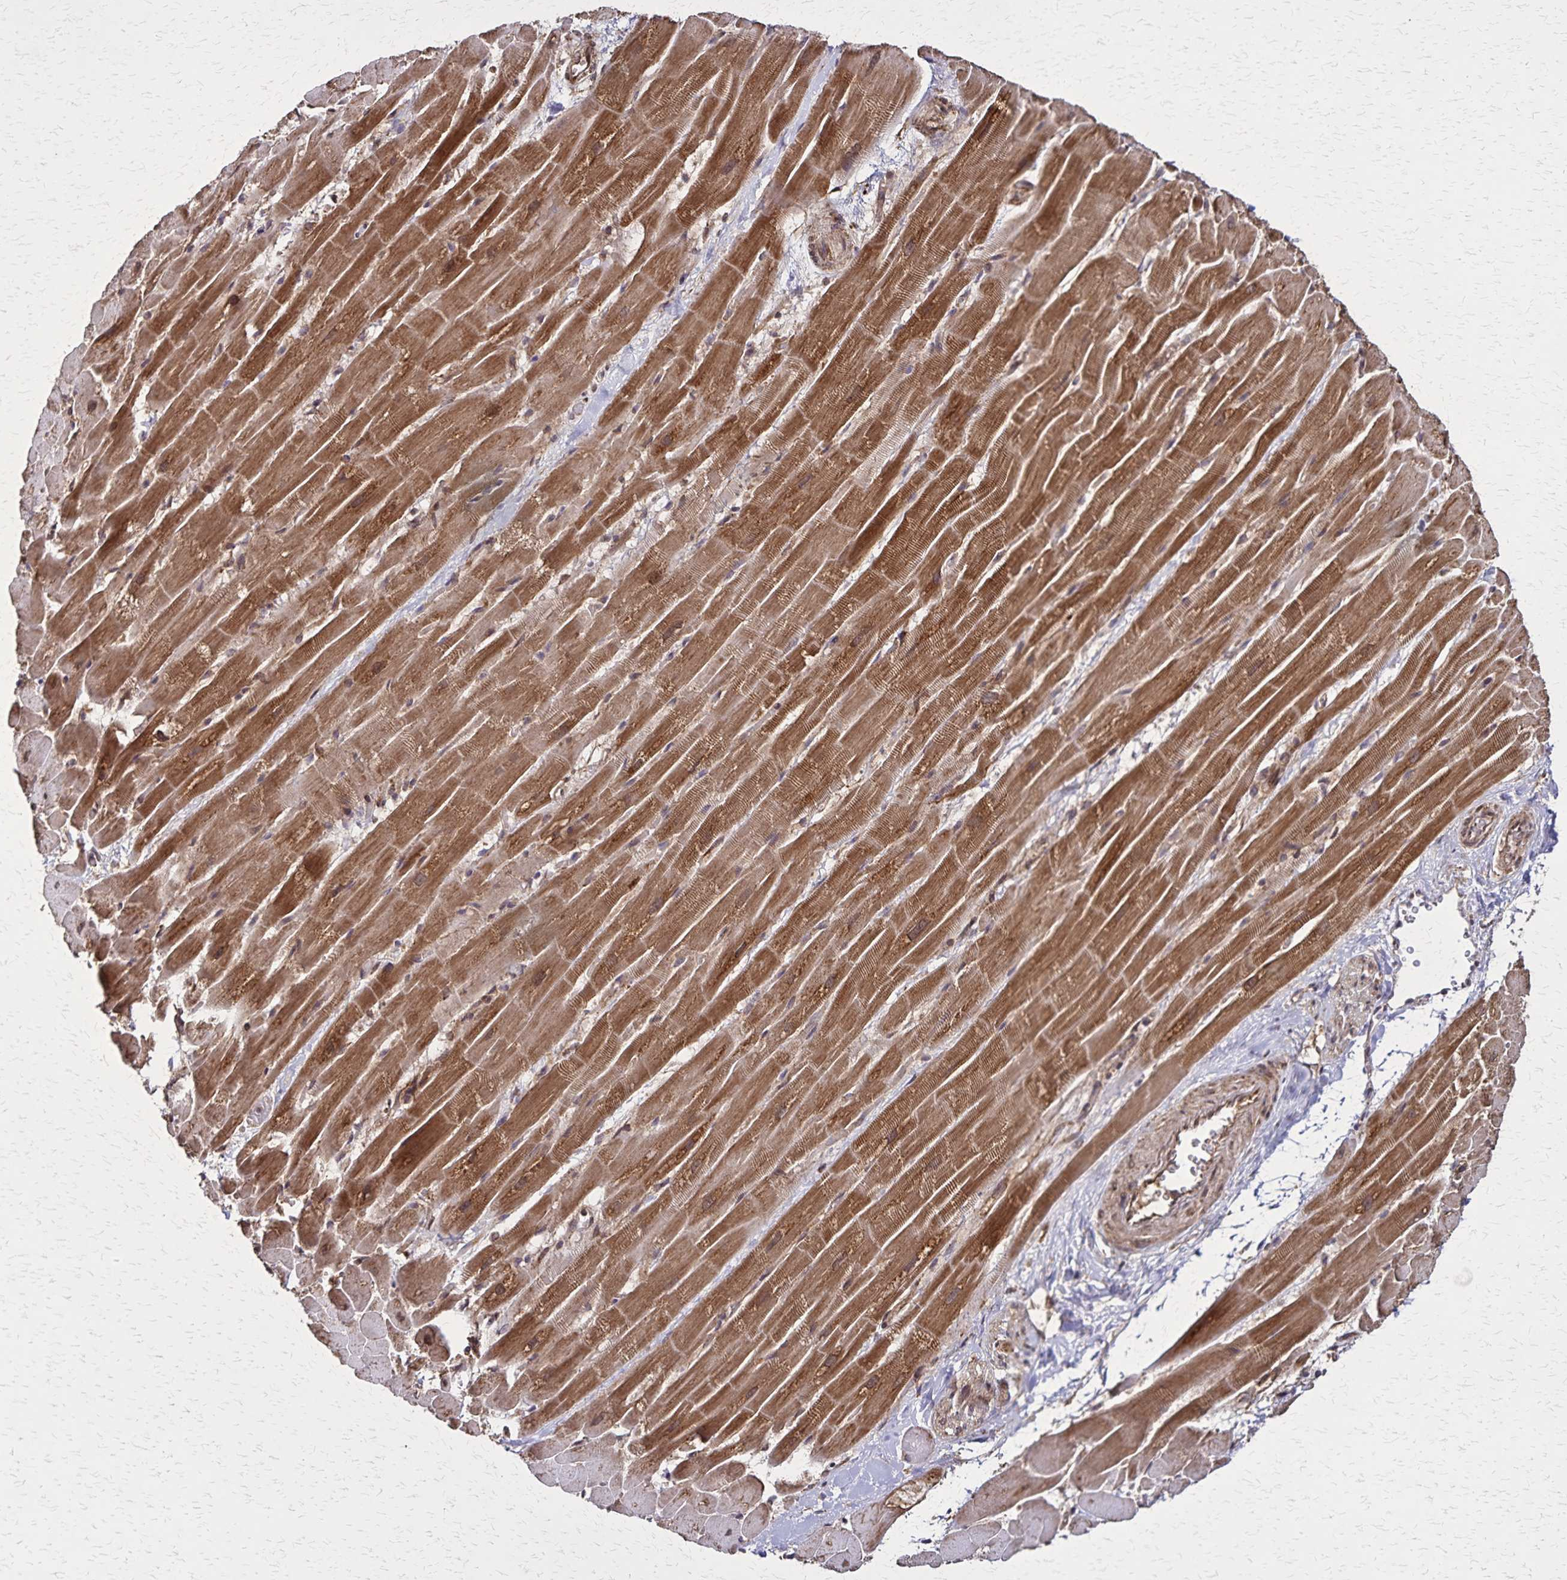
{"staining": {"intensity": "strong", "quantity": ">75%", "location": "cytoplasmic/membranous,nuclear"}, "tissue": "heart muscle", "cell_type": "Cardiomyocytes", "image_type": "normal", "snomed": [{"axis": "morphology", "description": "Normal tissue, NOS"}, {"axis": "topography", "description": "Heart"}], "caption": "Strong cytoplasmic/membranous,nuclear protein positivity is identified in approximately >75% of cardiomyocytes in heart muscle. (DAB (3,3'-diaminobenzidine) IHC, brown staining for protein, blue staining for nuclei).", "gene": "NFS1", "patient": {"sex": "male", "age": 37}}